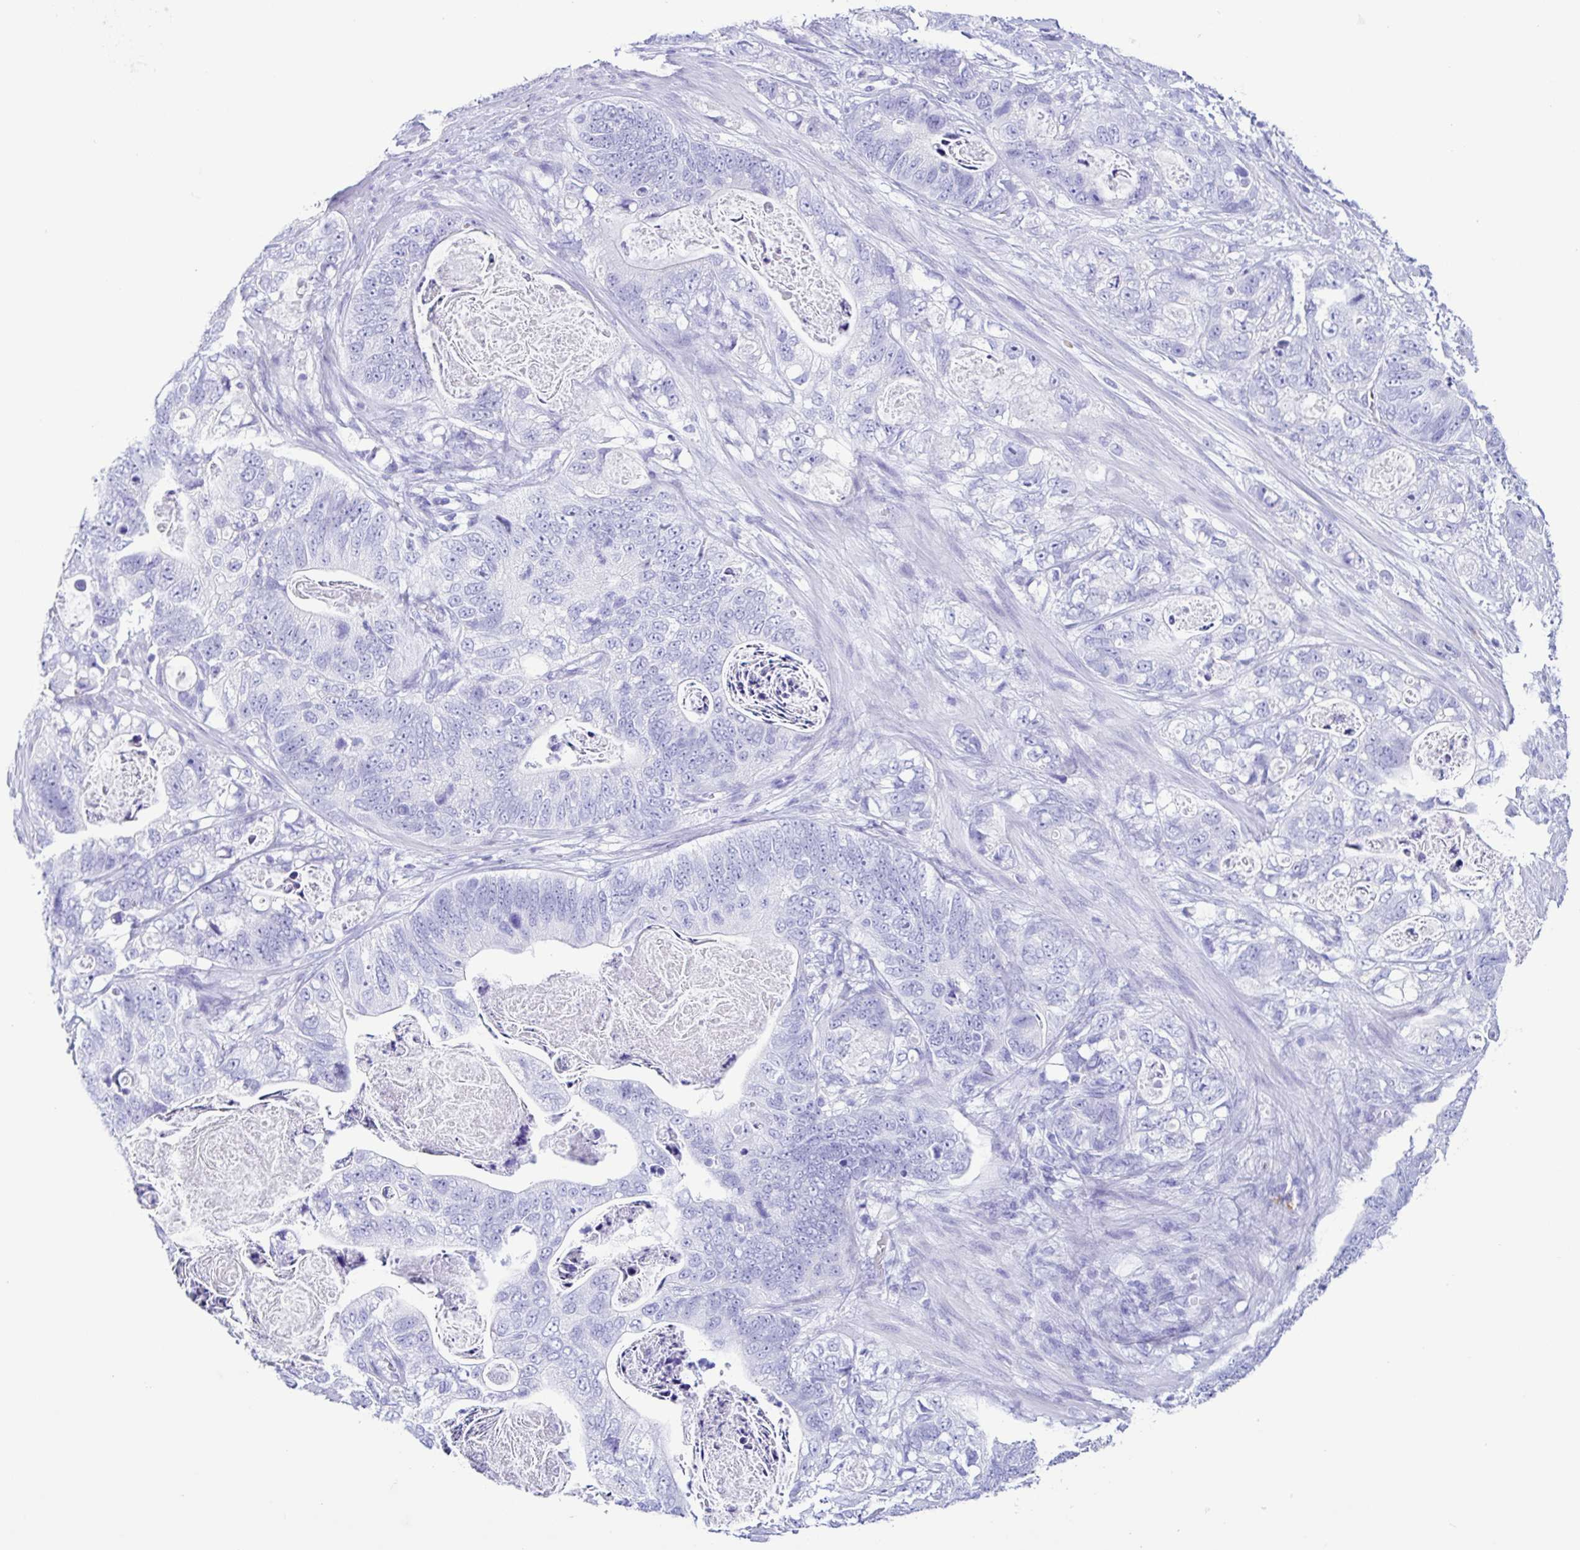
{"staining": {"intensity": "negative", "quantity": "none", "location": "none"}, "tissue": "stomach cancer", "cell_type": "Tumor cells", "image_type": "cancer", "snomed": [{"axis": "morphology", "description": "Normal tissue, NOS"}, {"axis": "morphology", "description": "Adenocarcinoma, NOS"}, {"axis": "topography", "description": "Stomach"}], "caption": "An IHC photomicrograph of stomach cancer (adenocarcinoma) is shown. There is no staining in tumor cells of stomach cancer (adenocarcinoma). Brightfield microscopy of immunohistochemistry stained with DAB (3,3'-diaminobenzidine) (brown) and hematoxylin (blue), captured at high magnification.", "gene": "PIGF", "patient": {"sex": "female", "age": 89}}